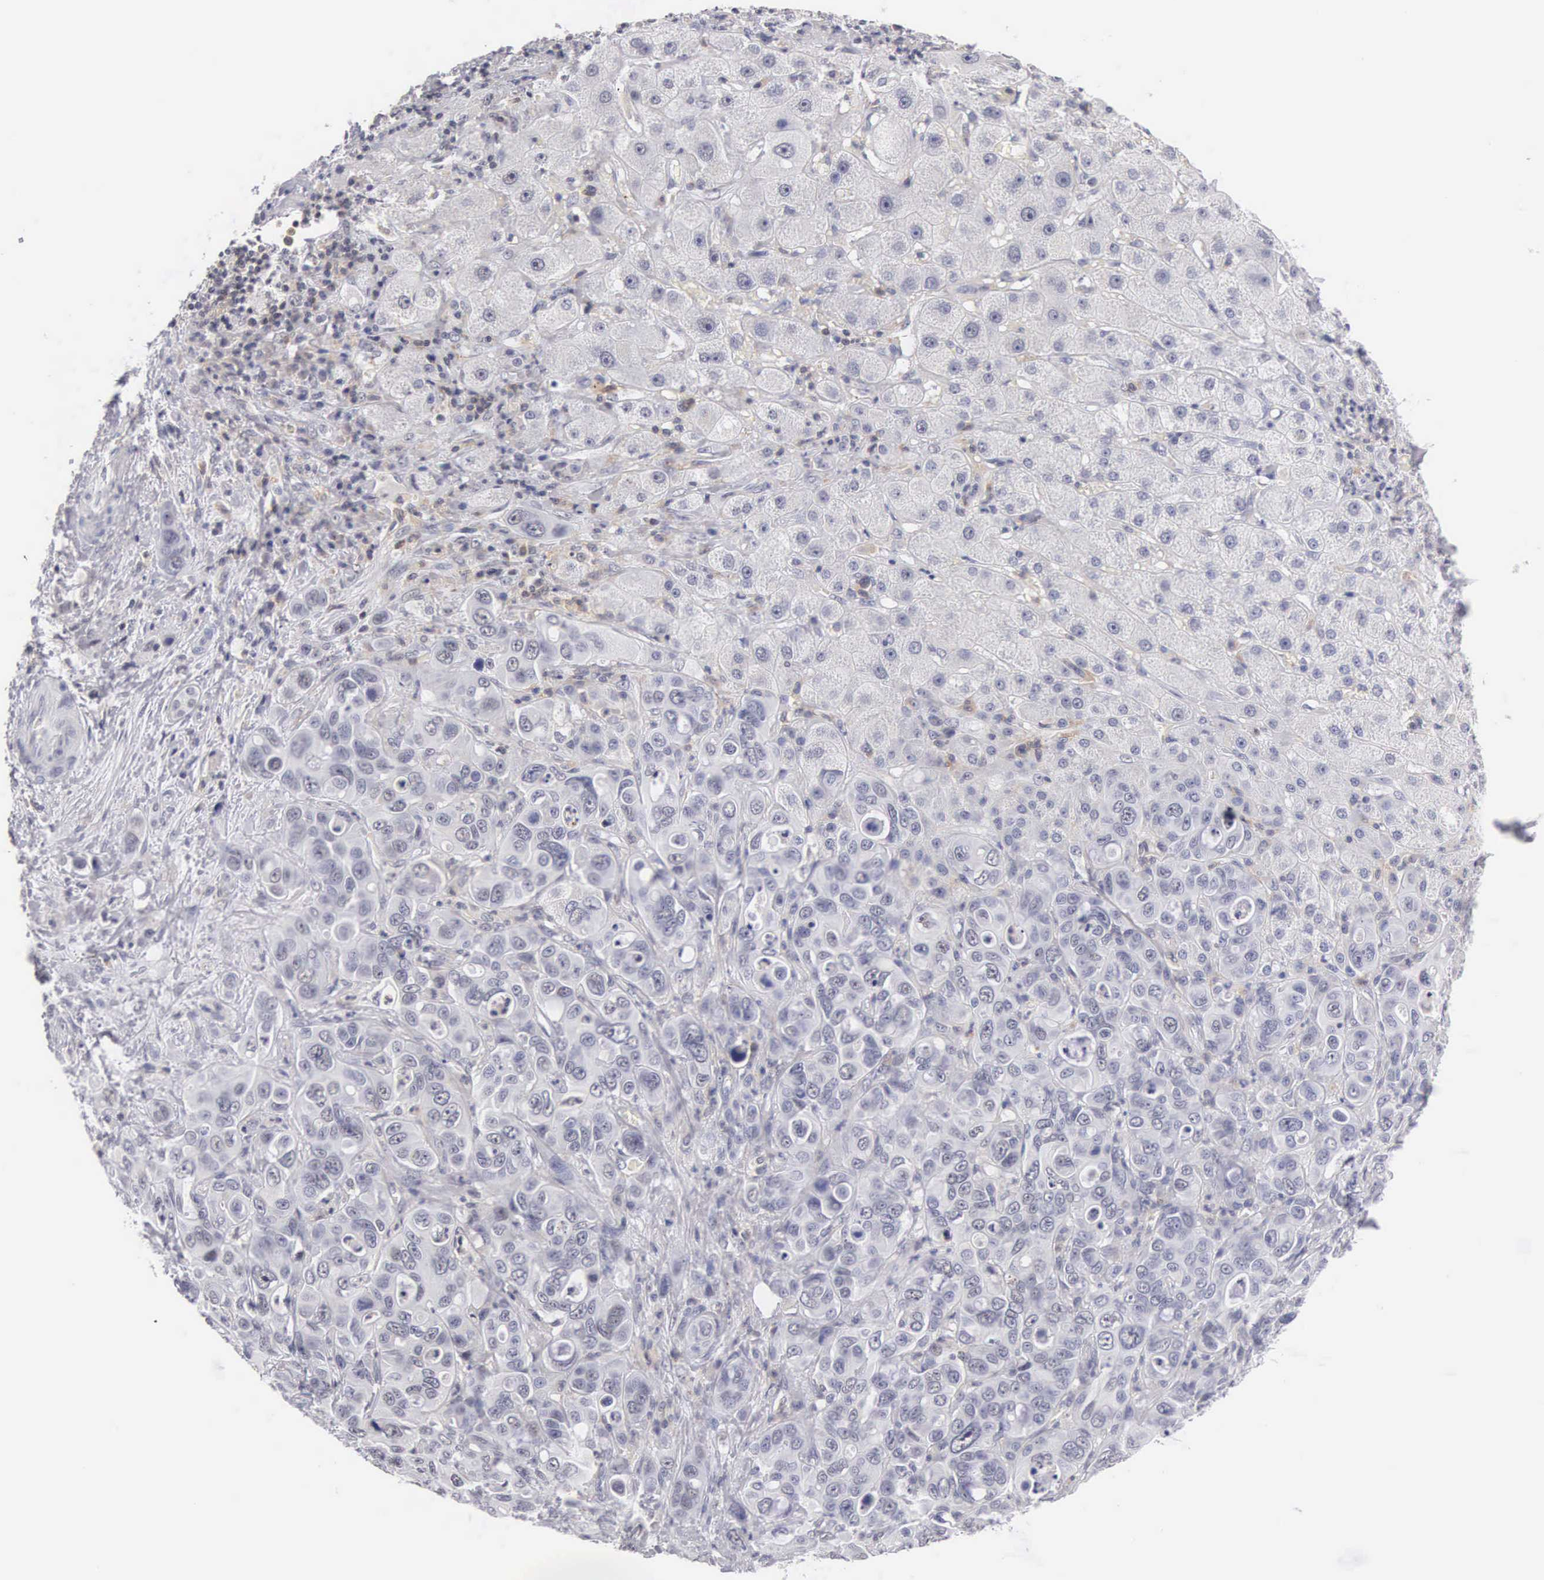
{"staining": {"intensity": "negative", "quantity": "none", "location": "none"}, "tissue": "liver cancer", "cell_type": "Tumor cells", "image_type": "cancer", "snomed": [{"axis": "morphology", "description": "Cholangiocarcinoma"}, {"axis": "topography", "description": "Liver"}], "caption": "A high-resolution micrograph shows immunohistochemistry staining of liver cancer, which reveals no significant expression in tumor cells.", "gene": "FAM47A", "patient": {"sex": "female", "age": 79}}